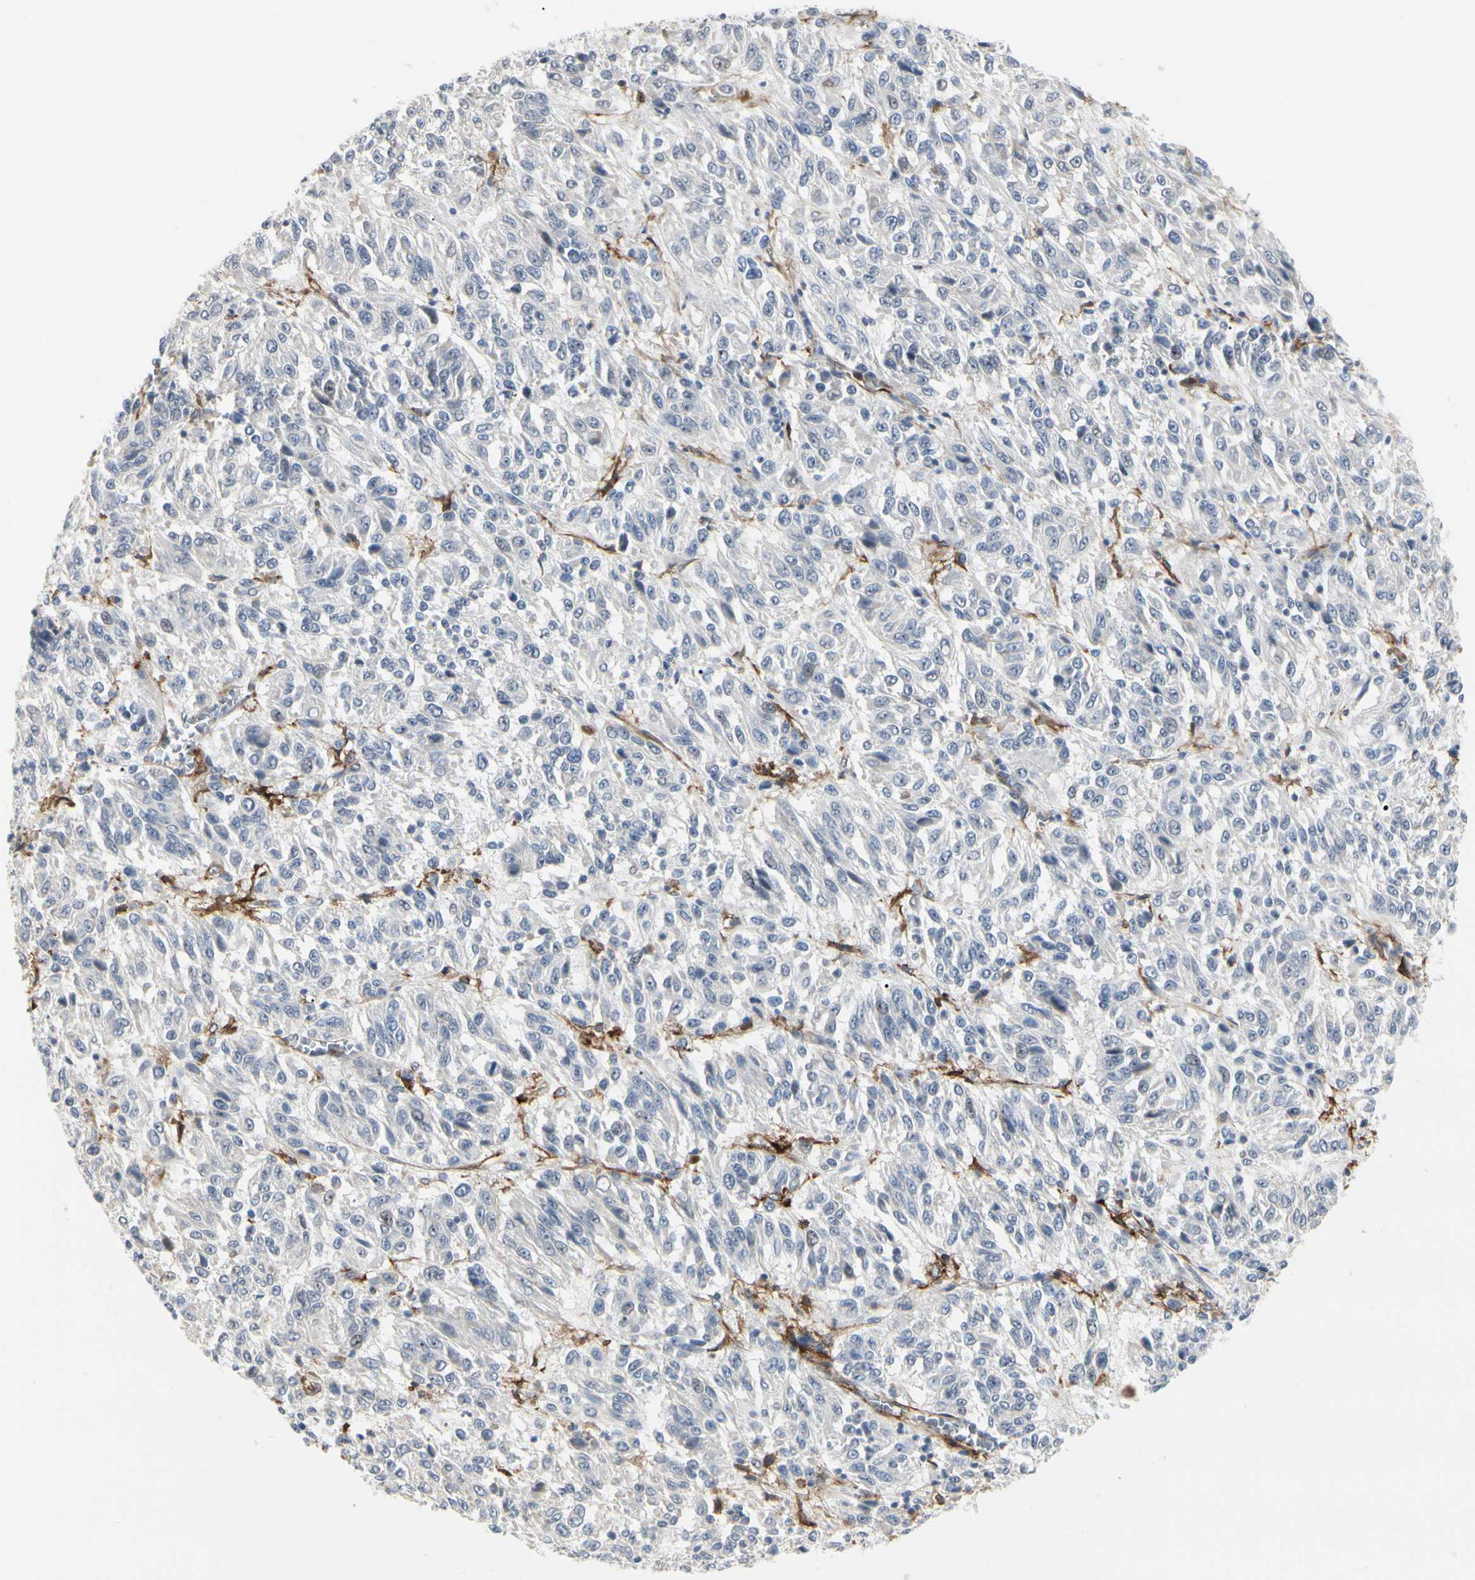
{"staining": {"intensity": "negative", "quantity": "none", "location": "none"}, "tissue": "melanoma", "cell_type": "Tumor cells", "image_type": "cancer", "snomed": [{"axis": "morphology", "description": "Malignant melanoma, Metastatic site"}, {"axis": "topography", "description": "Lung"}], "caption": "Tumor cells are negative for brown protein staining in malignant melanoma (metastatic site).", "gene": "GGT5", "patient": {"sex": "male", "age": 64}}